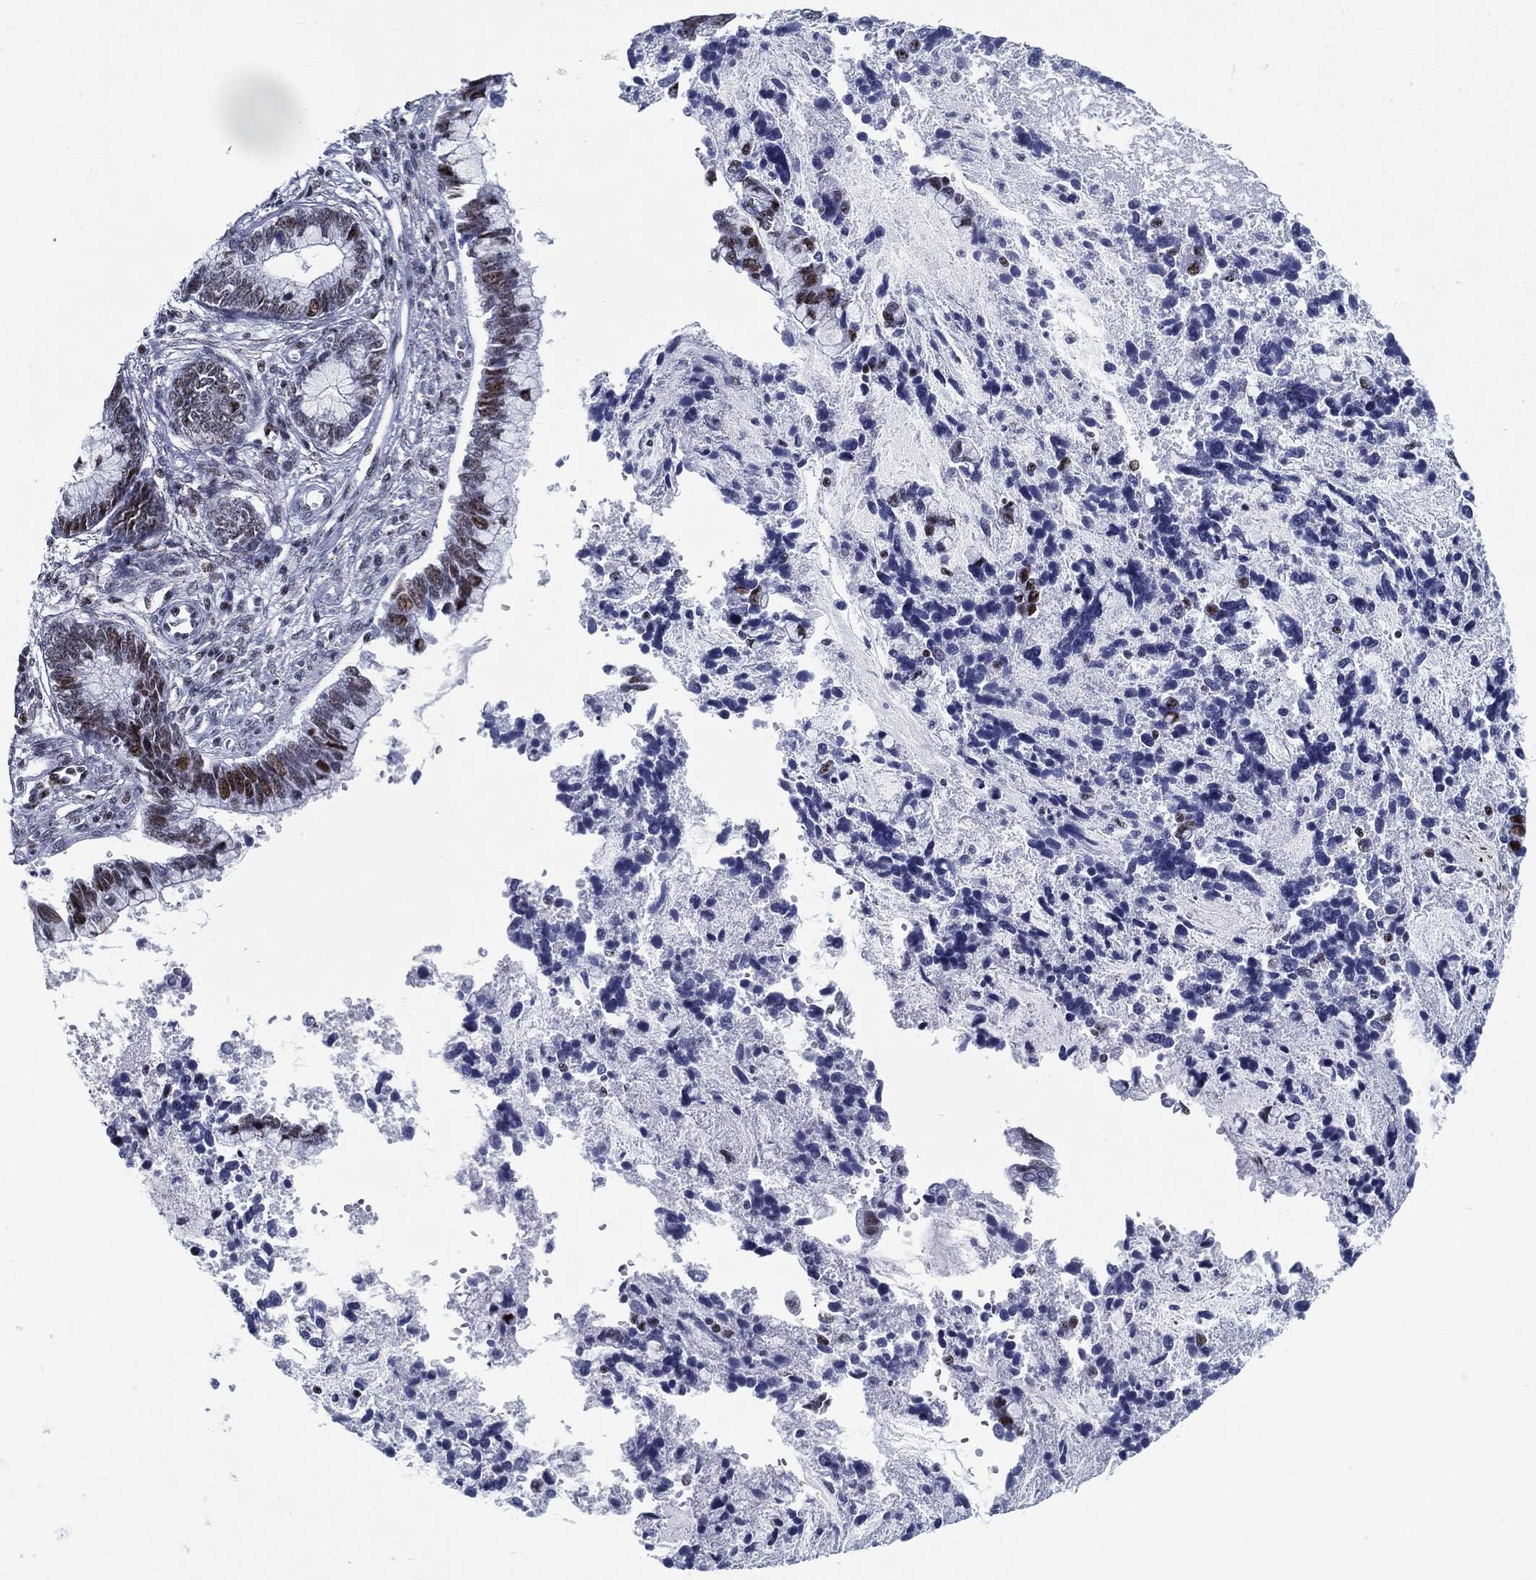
{"staining": {"intensity": "moderate", "quantity": "25%-75%", "location": "nuclear"}, "tissue": "cervical cancer", "cell_type": "Tumor cells", "image_type": "cancer", "snomed": [{"axis": "morphology", "description": "Adenocarcinoma, NOS"}, {"axis": "topography", "description": "Cervix"}], "caption": "An image of human cervical adenocarcinoma stained for a protein shows moderate nuclear brown staining in tumor cells.", "gene": "CYB561D2", "patient": {"sex": "female", "age": 44}}